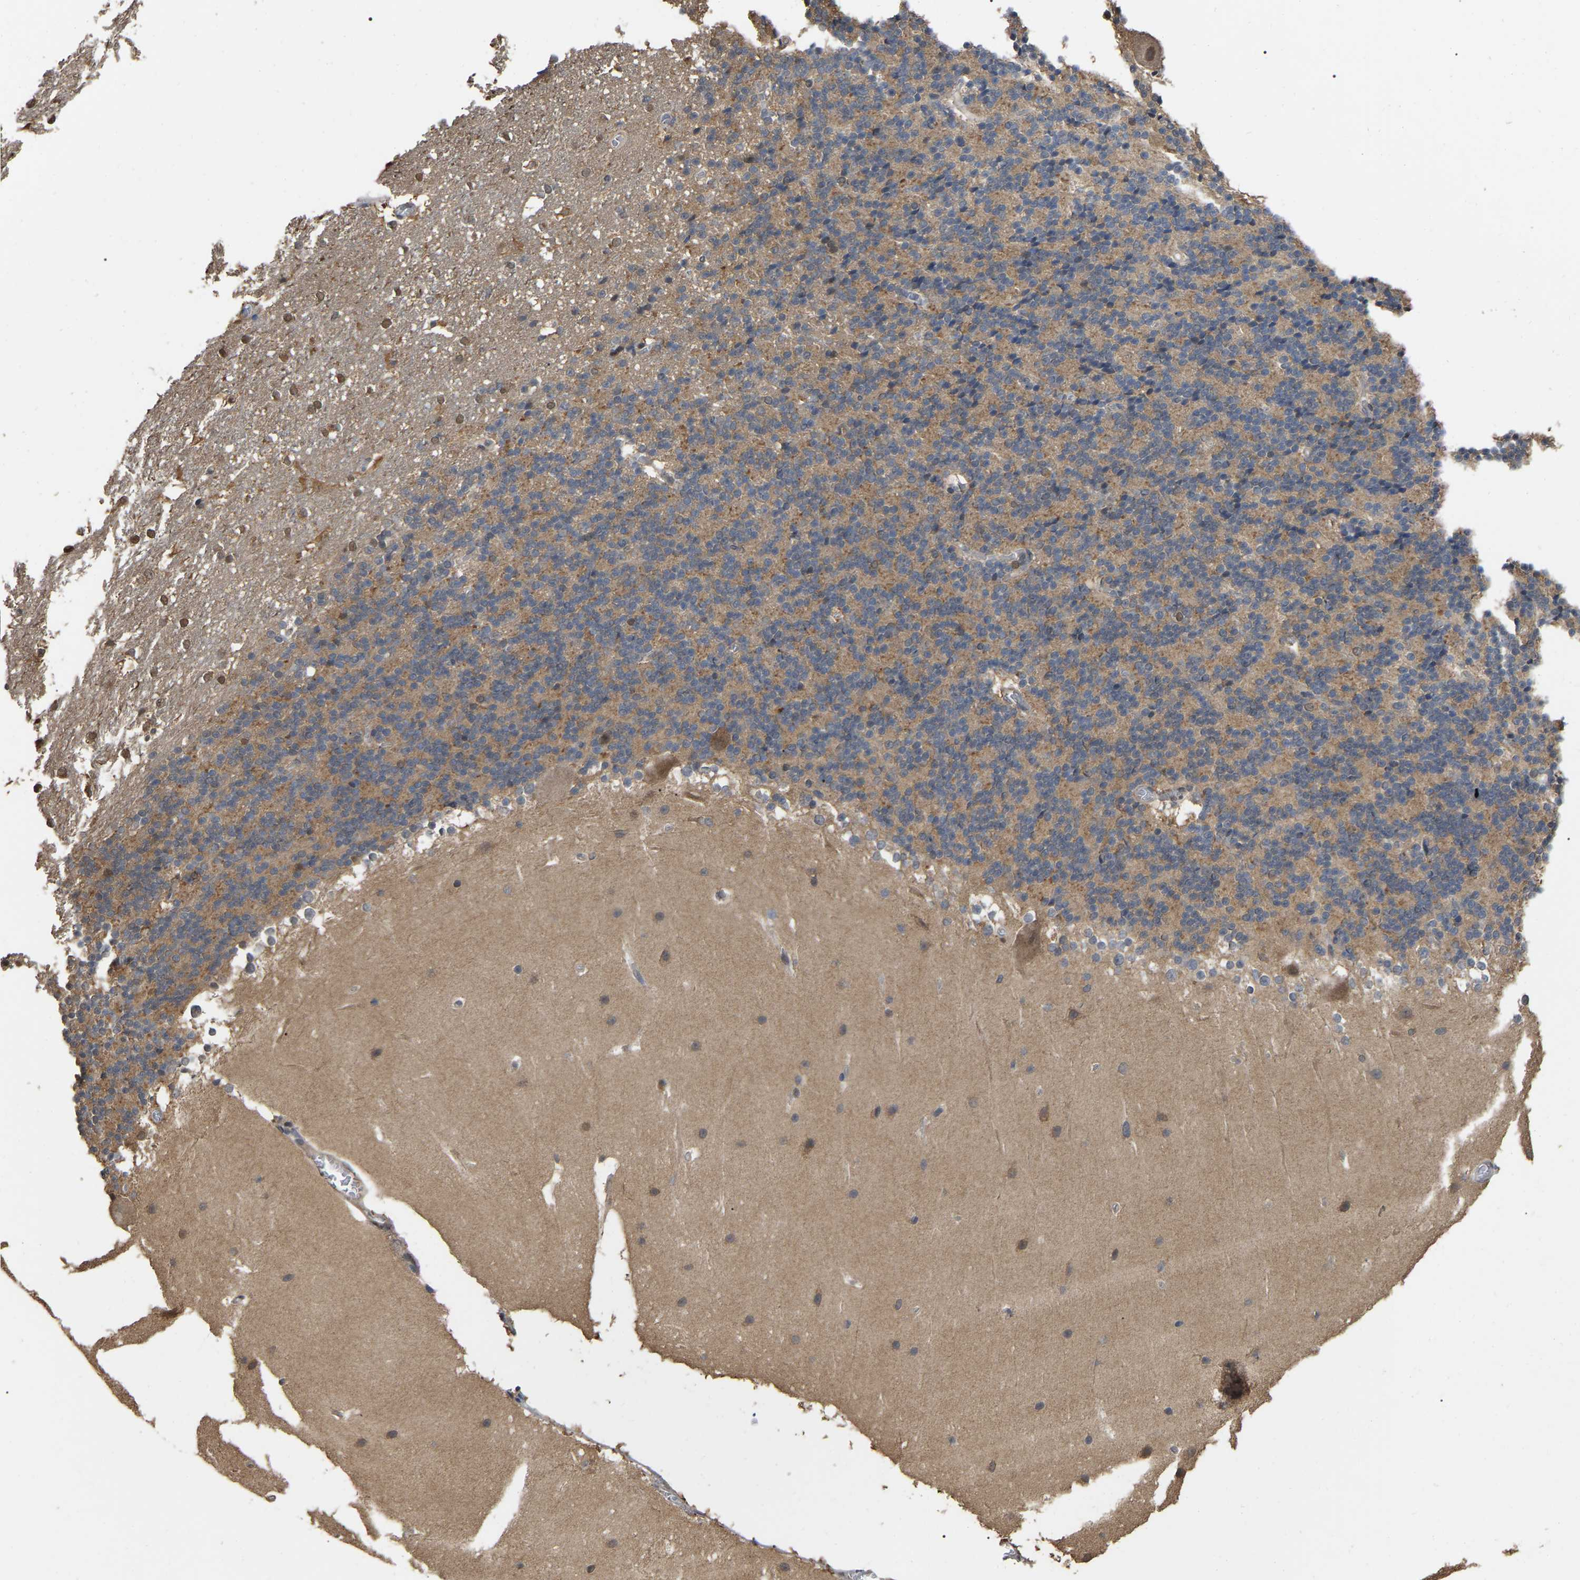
{"staining": {"intensity": "moderate", "quantity": "<25%", "location": "cytoplasmic/membranous"}, "tissue": "cerebellum", "cell_type": "Cells in granular layer", "image_type": "normal", "snomed": [{"axis": "morphology", "description": "Normal tissue, NOS"}, {"axis": "topography", "description": "Cerebellum"}], "caption": "Immunohistochemistry (IHC) (DAB (3,3'-diaminobenzidine)) staining of unremarkable cerebellum reveals moderate cytoplasmic/membranous protein expression in approximately <25% of cells in granular layer.", "gene": "FAM219A", "patient": {"sex": "female", "age": 19}}